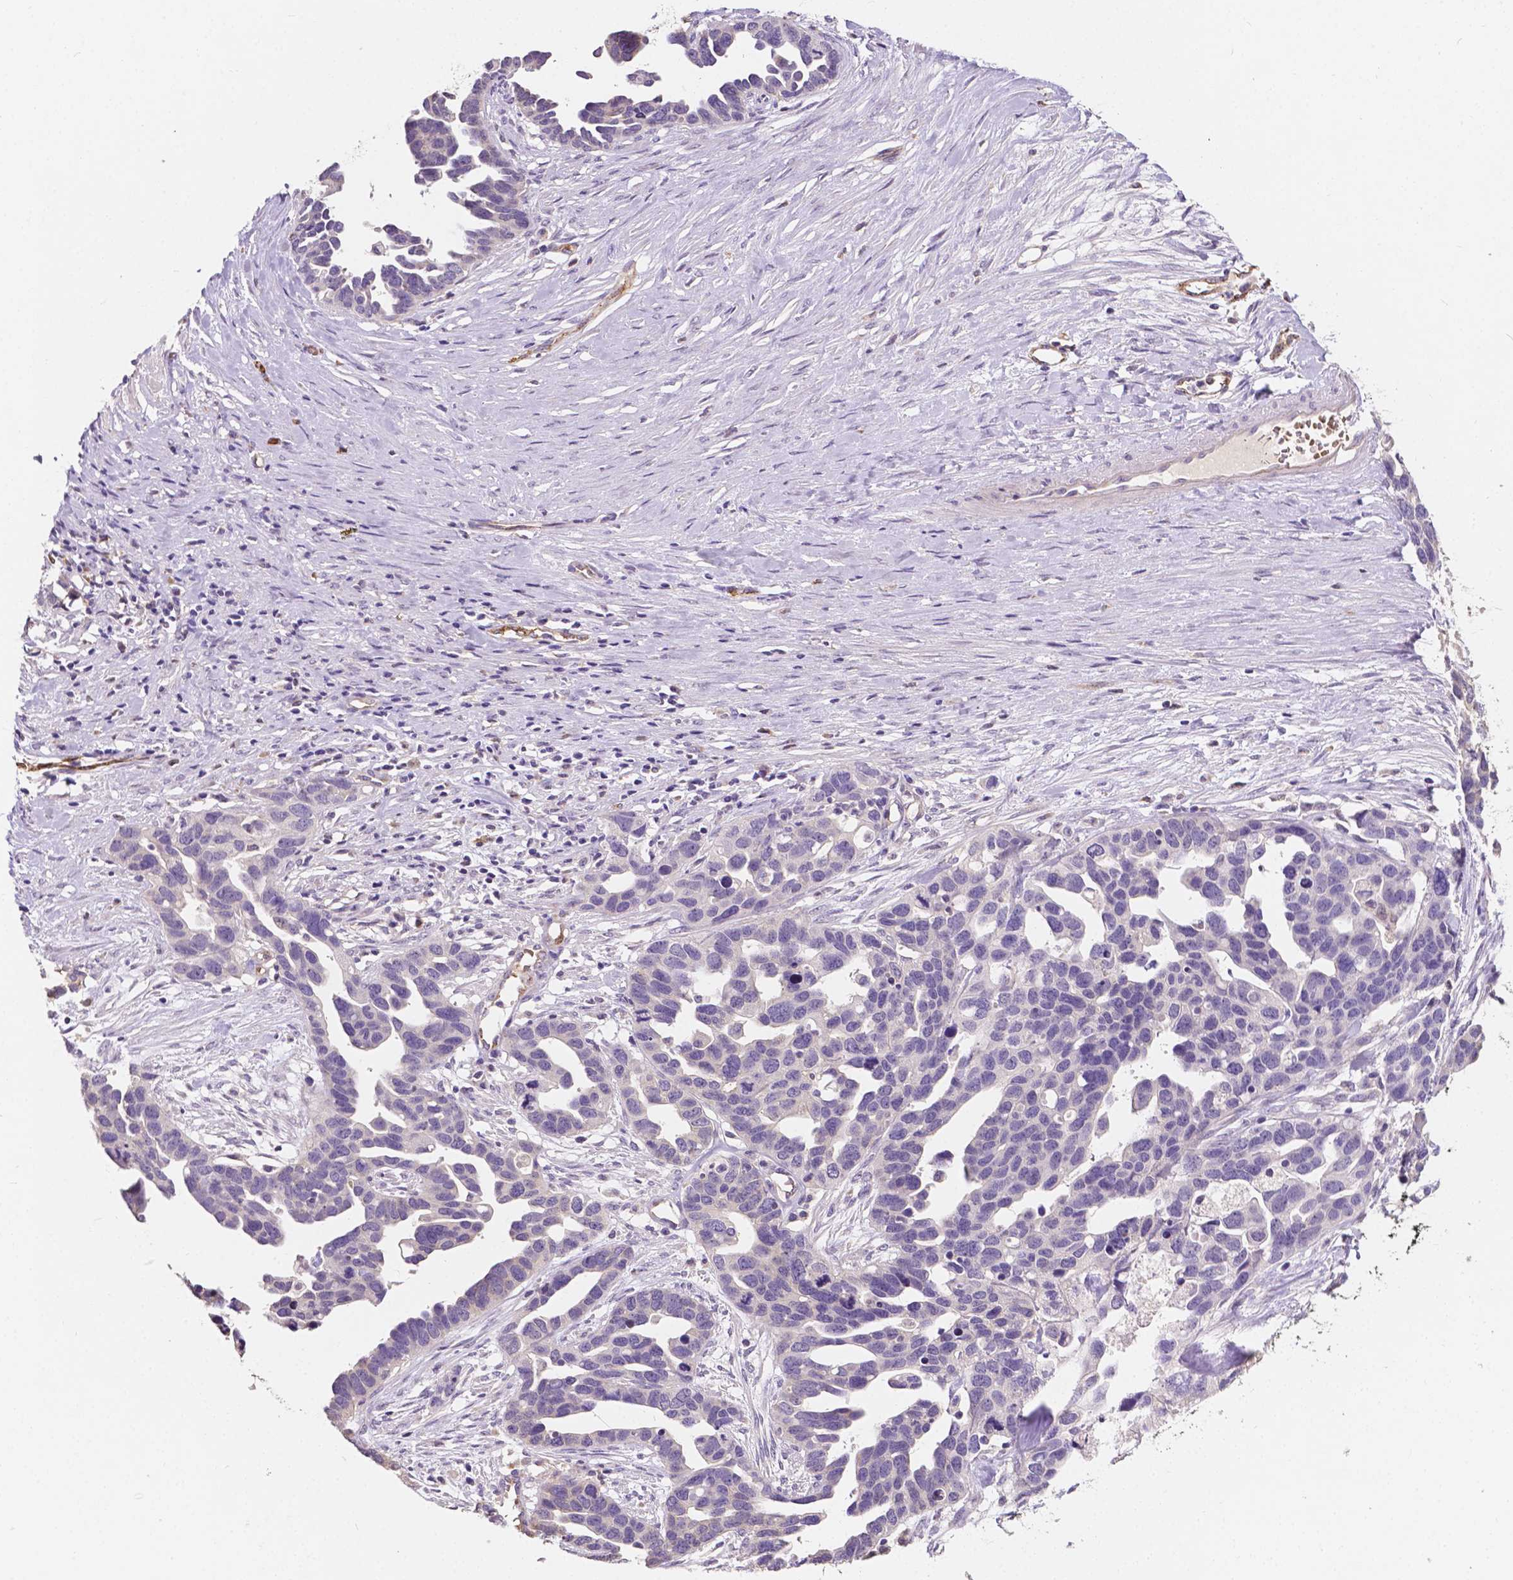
{"staining": {"intensity": "negative", "quantity": "none", "location": "none"}, "tissue": "ovarian cancer", "cell_type": "Tumor cells", "image_type": "cancer", "snomed": [{"axis": "morphology", "description": "Cystadenocarcinoma, serous, NOS"}, {"axis": "topography", "description": "Ovary"}], "caption": "This is a image of immunohistochemistry staining of ovarian cancer (serous cystadenocarcinoma), which shows no staining in tumor cells.", "gene": "SLC22A4", "patient": {"sex": "female", "age": 54}}